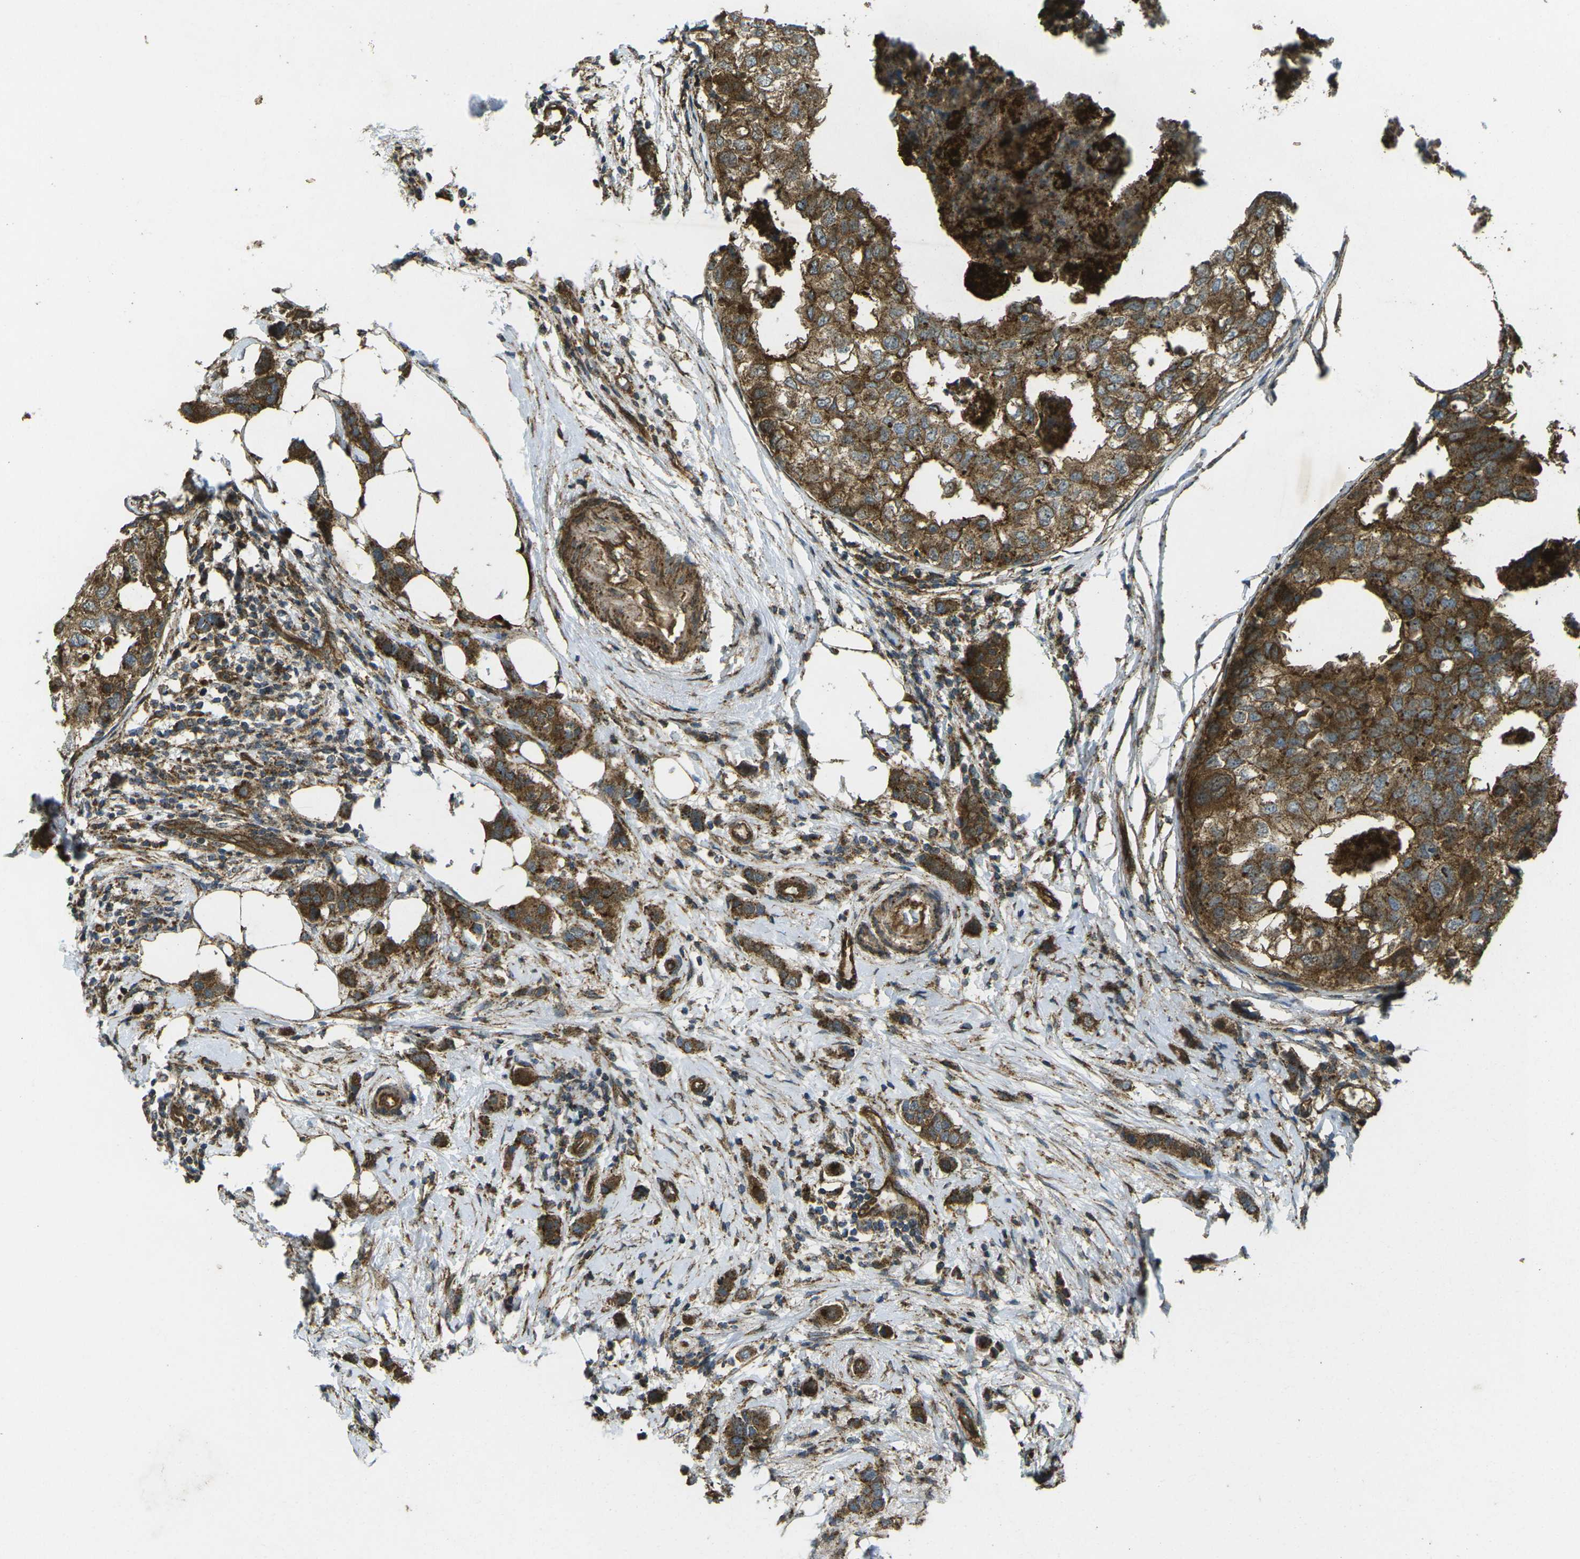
{"staining": {"intensity": "strong", "quantity": ">75%", "location": "cytoplasmic/membranous"}, "tissue": "breast cancer", "cell_type": "Tumor cells", "image_type": "cancer", "snomed": [{"axis": "morphology", "description": "Duct carcinoma"}, {"axis": "topography", "description": "Breast"}], "caption": "This is an image of immunohistochemistry staining of infiltrating ductal carcinoma (breast), which shows strong expression in the cytoplasmic/membranous of tumor cells.", "gene": "CHMP3", "patient": {"sex": "female", "age": 50}}